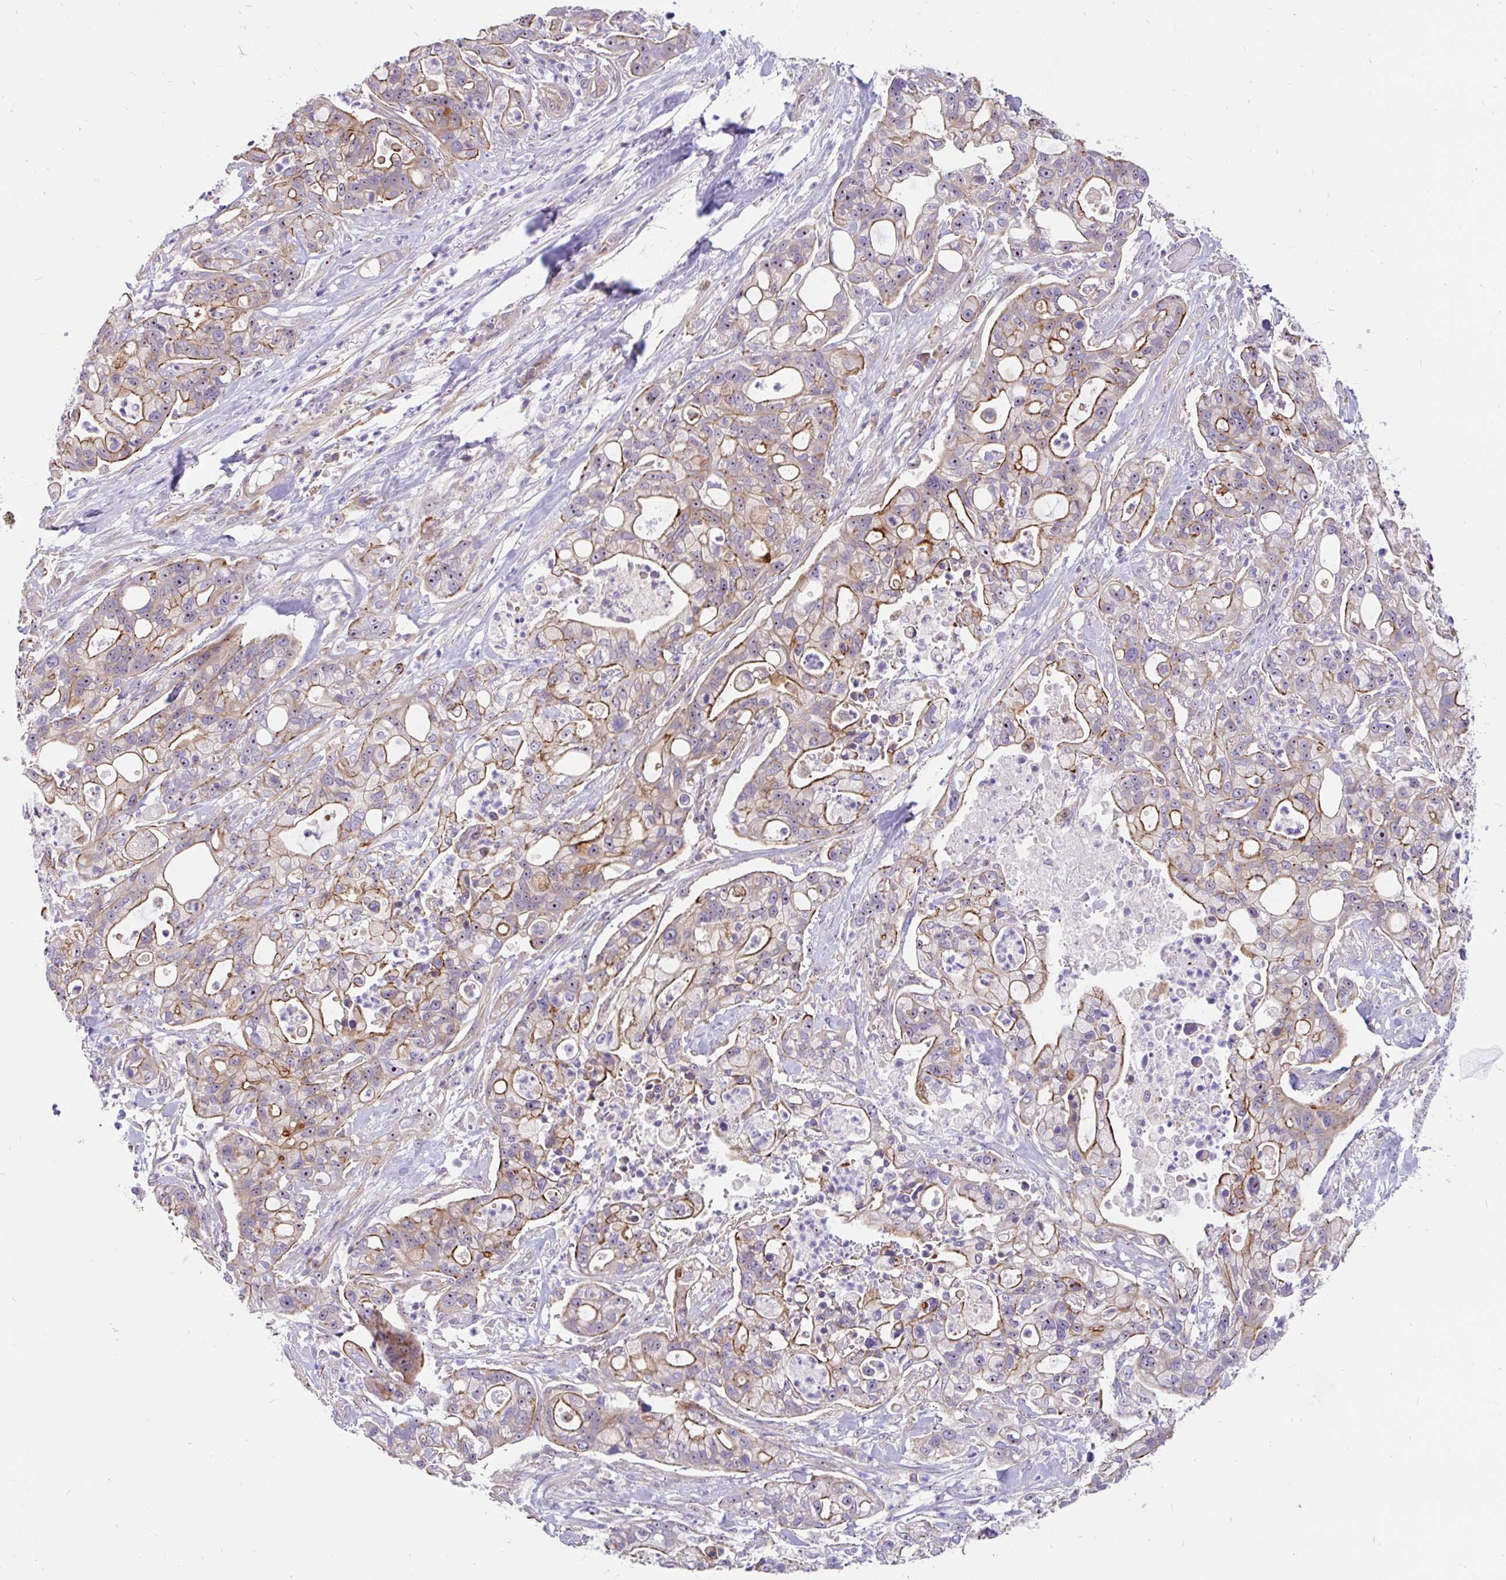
{"staining": {"intensity": "moderate", "quantity": "25%-75%", "location": "cytoplasmic/membranous"}, "tissue": "pancreatic cancer", "cell_type": "Tumor cells", "image_type": "cancer", "snomed": [{"axis": "morphology", "description": "Adenocarcinoma, NOS"}, {"axis": "topography", "description": "Pancreas"}], "caption": "Protein staining exhibits moderate cytoplasmic/membranous staining in about 25%-75% of tumor cells in adenocarcinoma (pancreatic).", "gene": "LRRC26", "patient": {"sex": "female", "age": 69}}